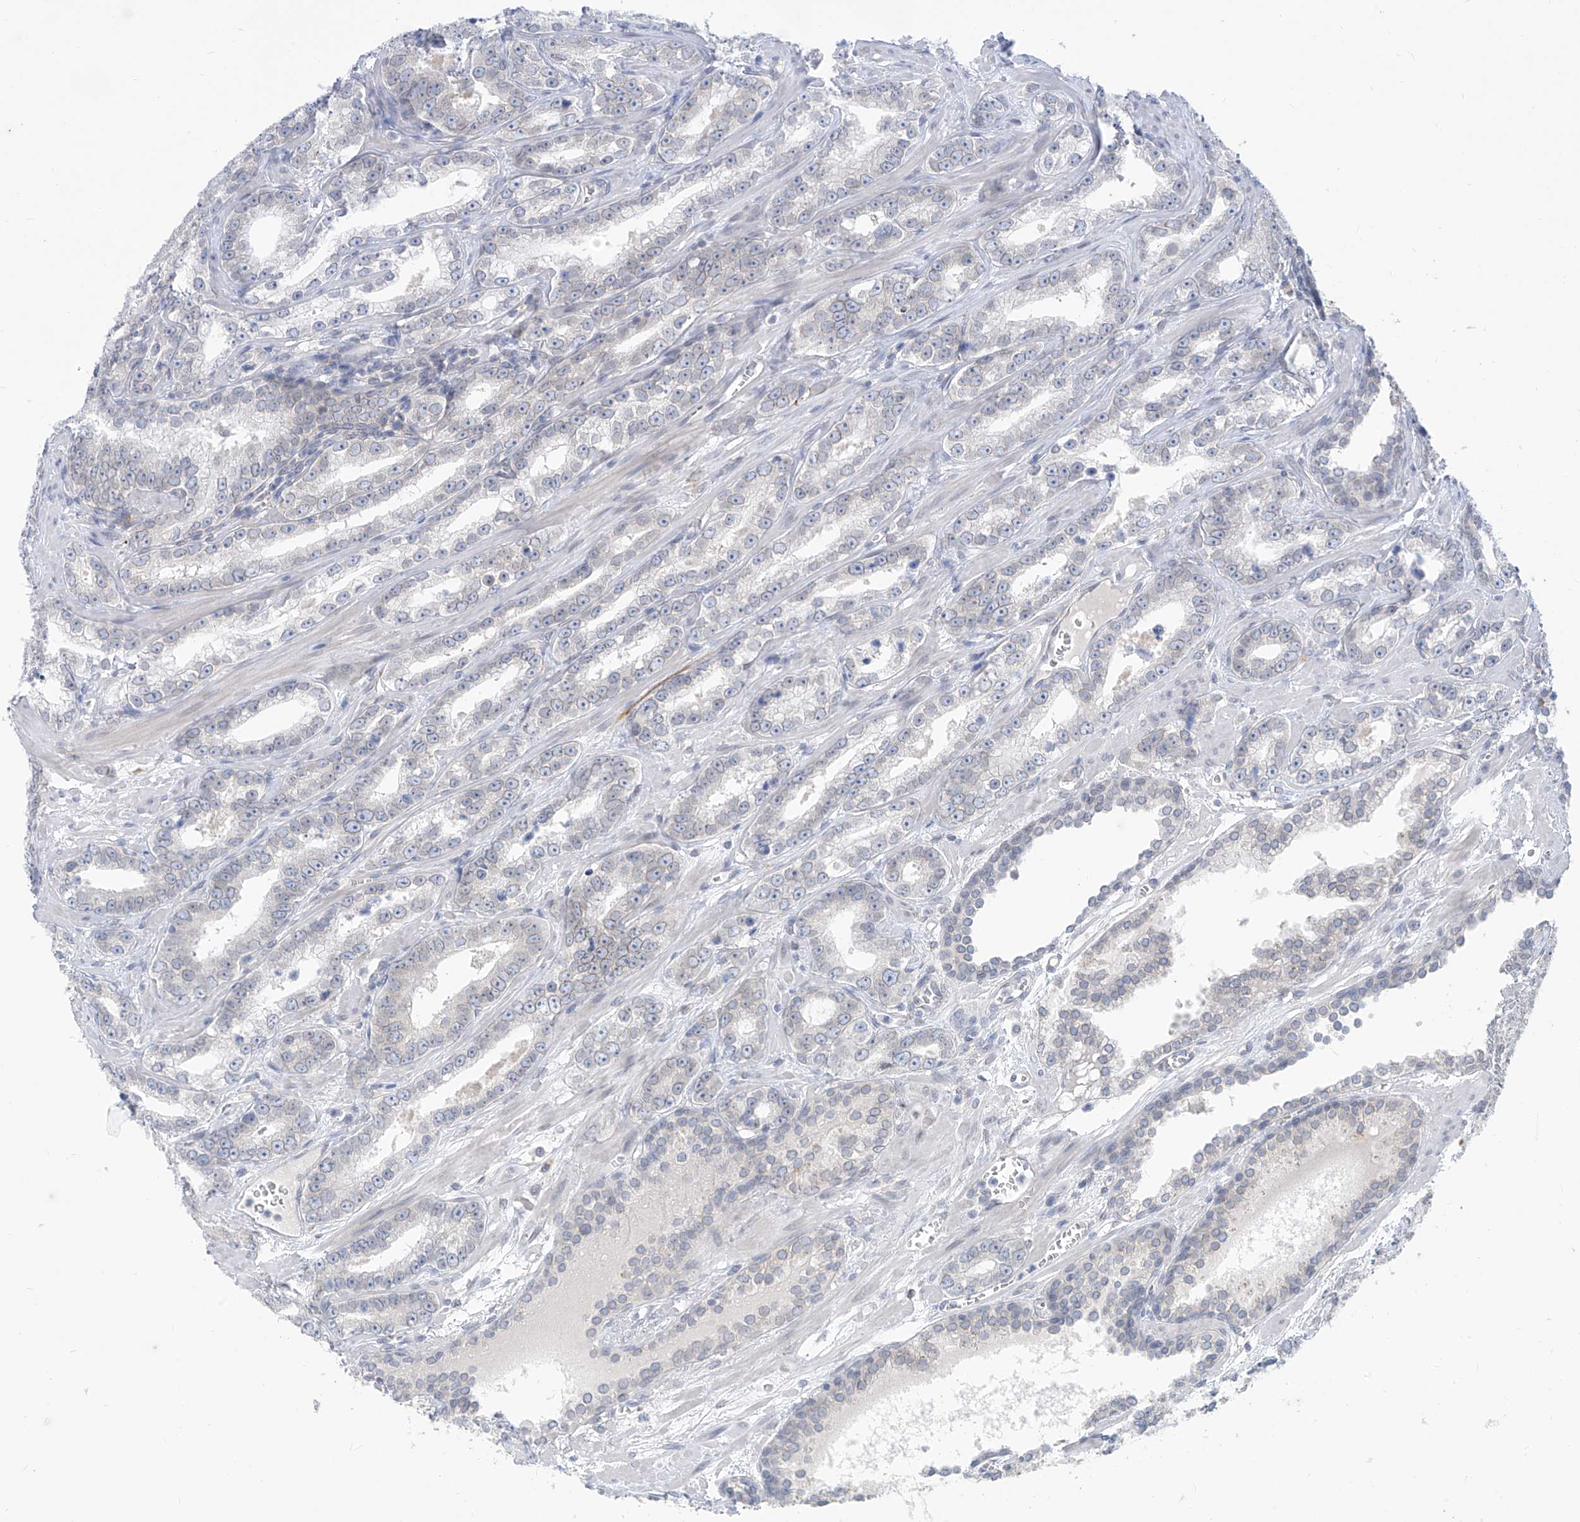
{"staining": {"intensity": "weak", "quantity": "<25%", "location": "cytoplasmic/membranous,nuclear"}, "tissue": "prostate cancer", "cell_type": "Tumor cells", "image_type": "cancer", "snomed": [{"axis": "morphology", "description": "Adenocarcinoma, High grade"}, {"axis": "topography", "description": "Prostate"}], "caption": "This is a micrograph of immunohistochemistry (IHC) staining of prostate adenocarcinoma (high-grade), which shows no positivity in tumor cells. (DAB immunohistochemistry (IHC) visualized using brightfield microscopy, high magnification).", "gene": "KRTAP25-1", "patient": {"sex": "male", "age": 62}}